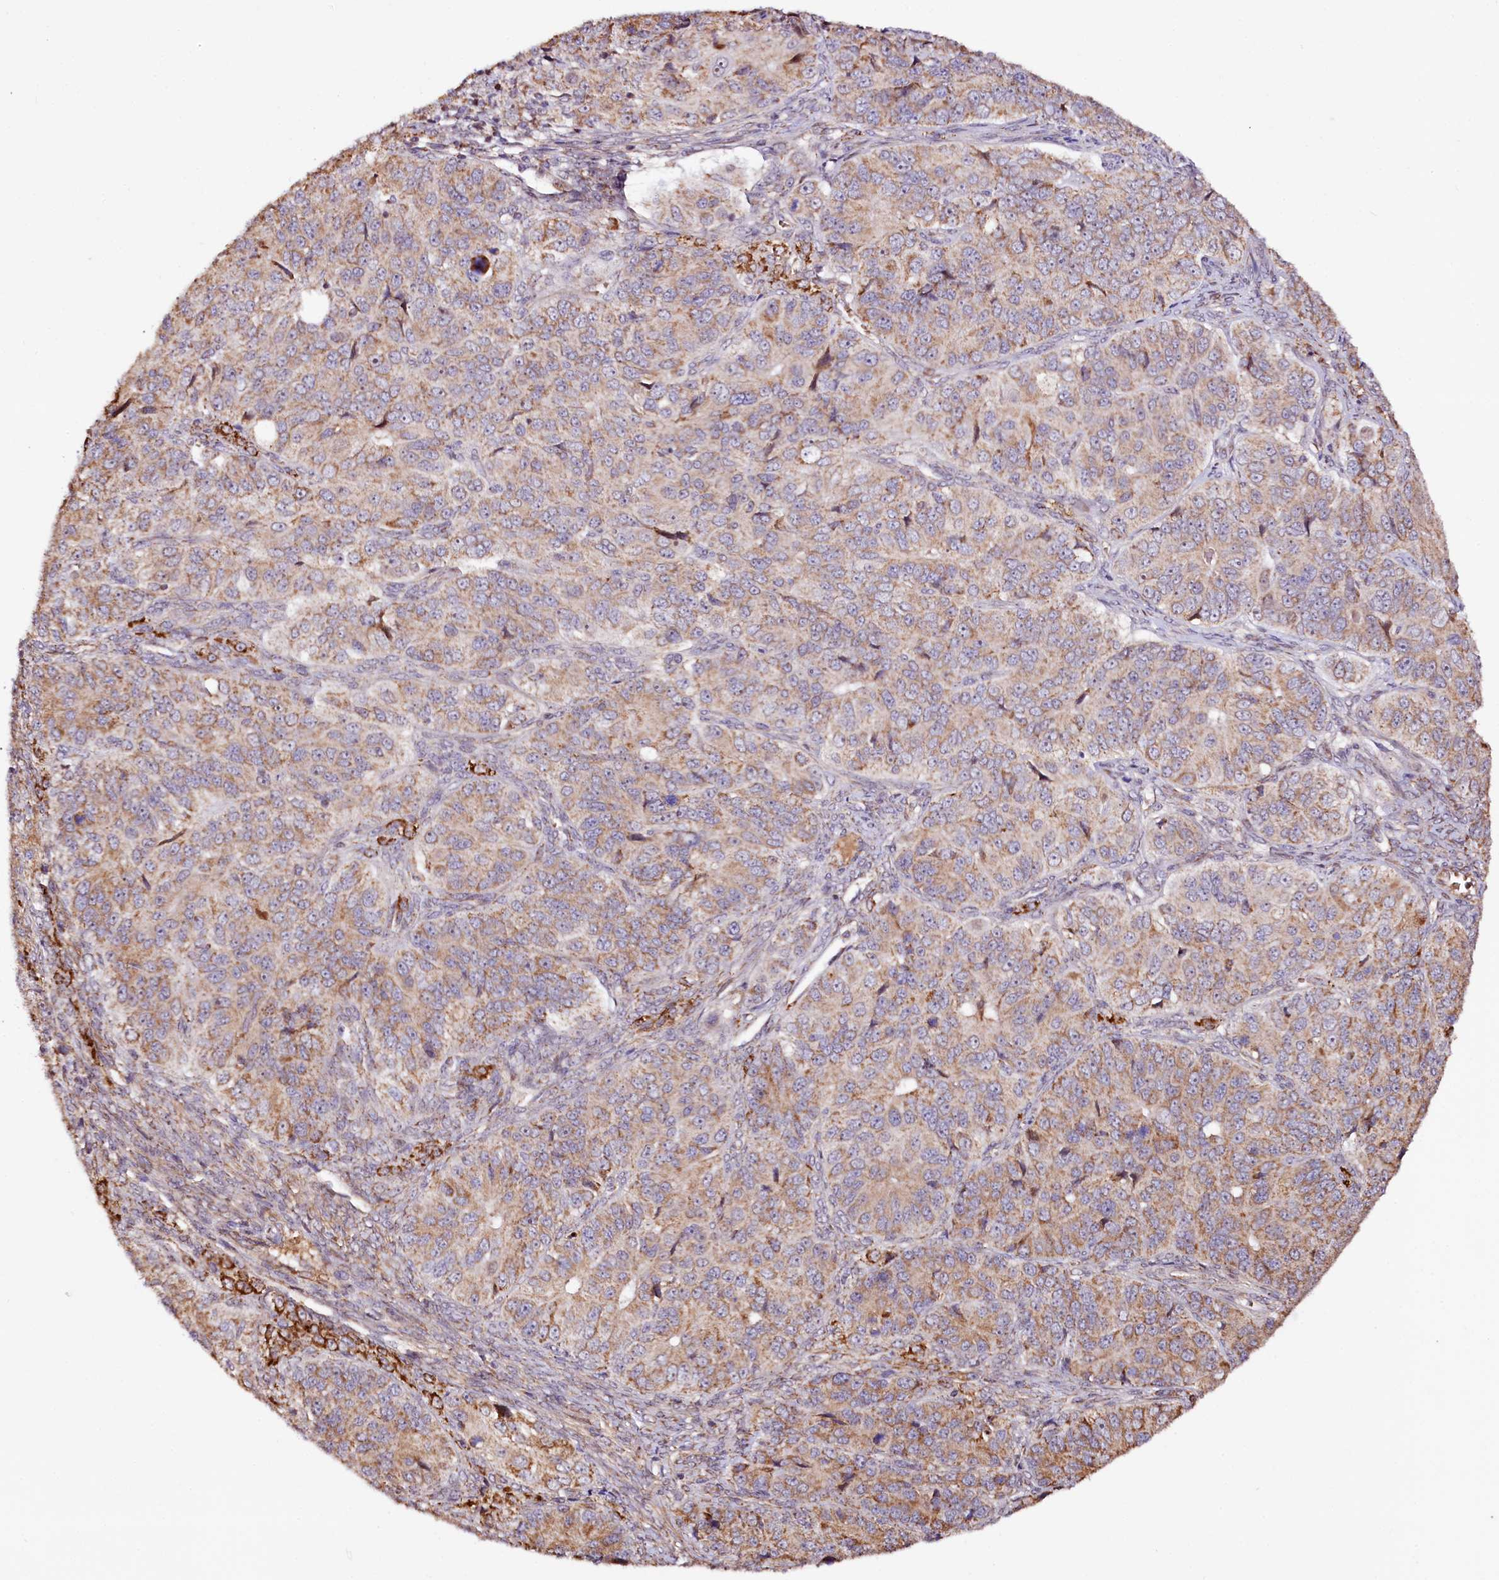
{"staining": {"intensity": "moderate", "quantity": ">75%", "location": "cytoplasmic/membranous"}, "tissue": "ovarian cancer", "cell_type": "Tumor cells", "image_type": "cancer", "snomed": [{"axis": "morphology", "description": "Carcinoma, endometroid"}, {"axis": "topography", "description": "Ovary"}], "caption": "Ovarian cancer (endometroid carcinoma) stained with a protein marker demonstrates moderate staining in tumor cells.", "gene": "ST7", "patient": {"sex": "female", "age": 51}}